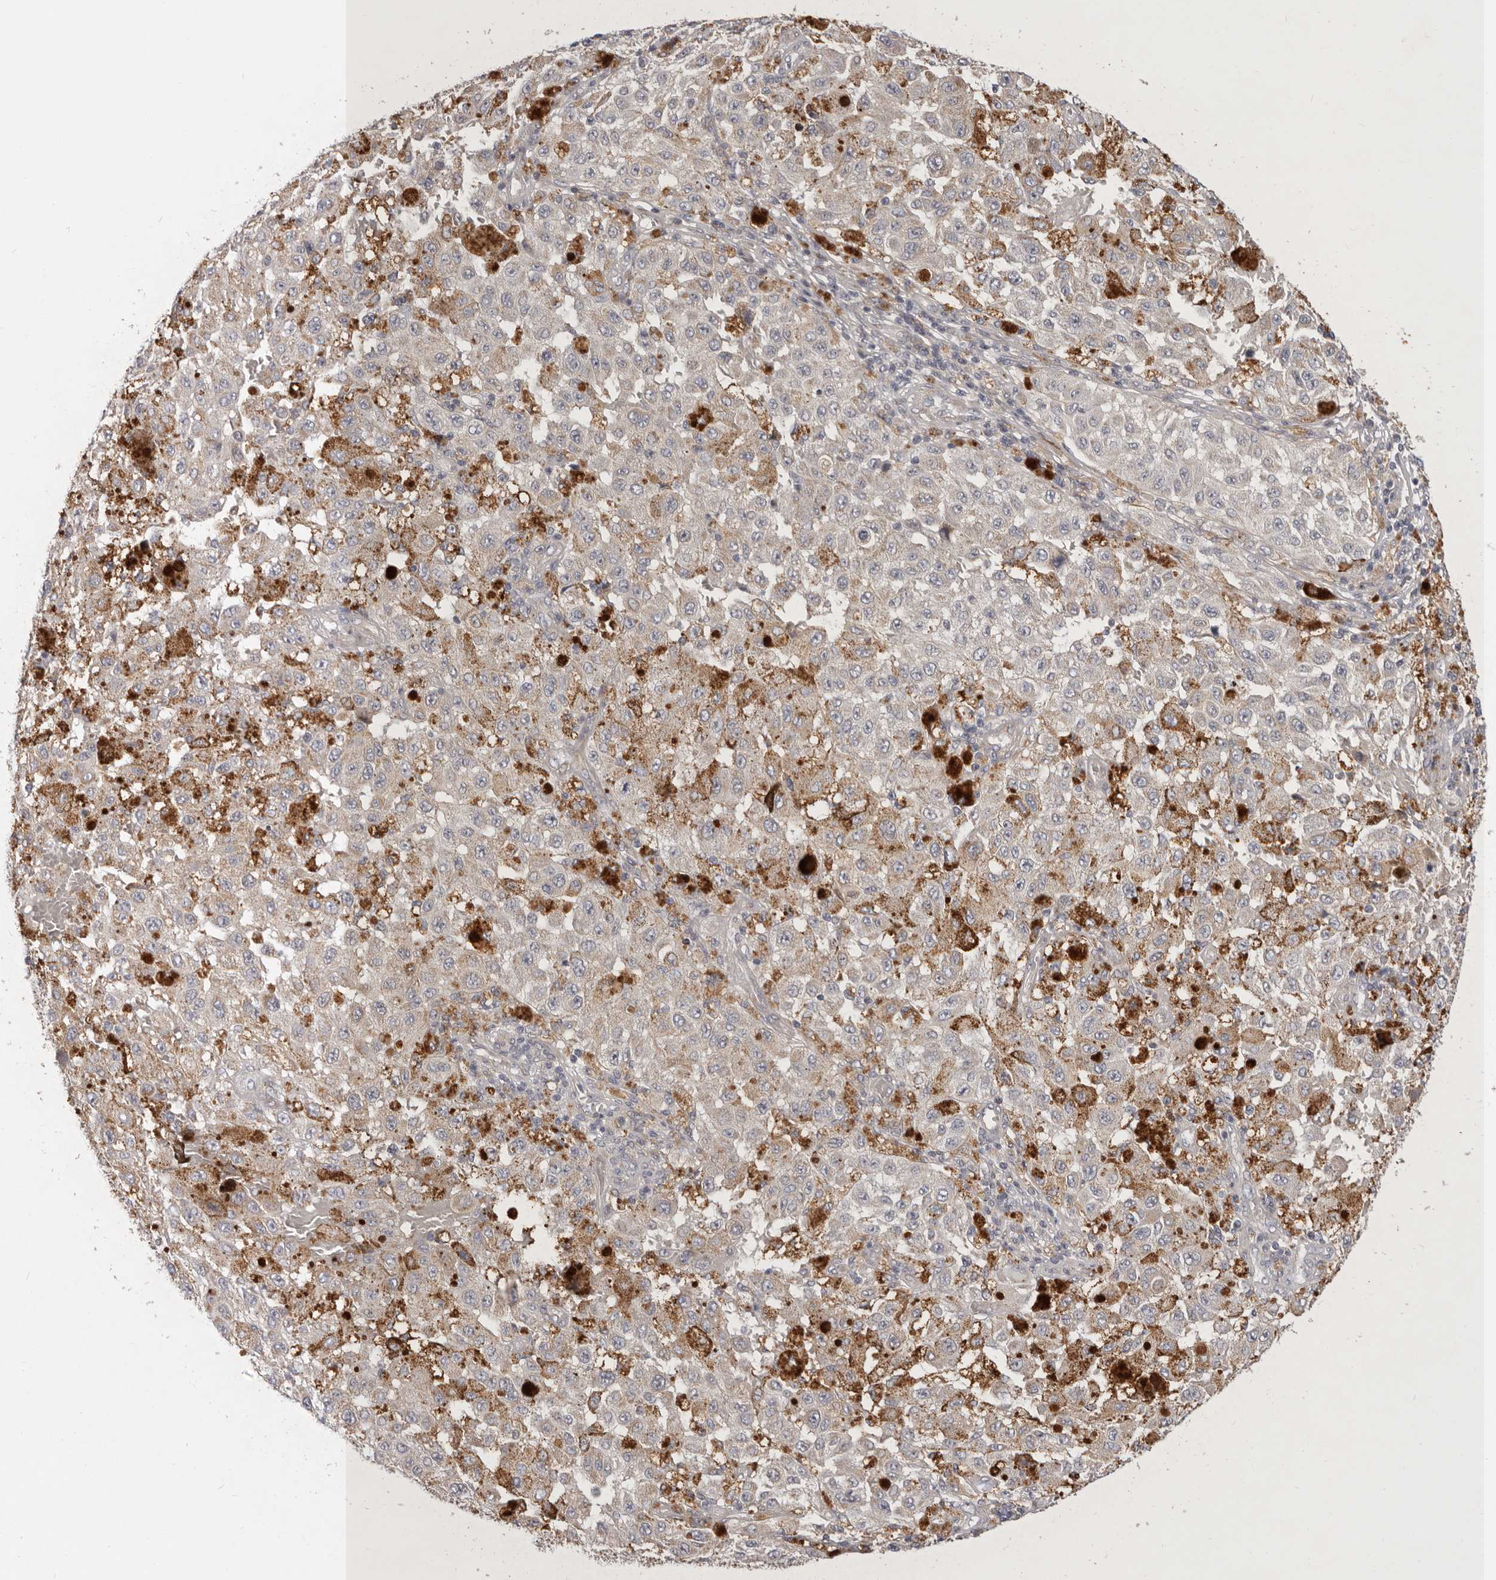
{"staining": {"intensity": "negative", "quantity": "none", "location": "none"}, "tissue": "melanoma", "cell_type": "Tumor cells", "image_type": "cancer", "snomed": [{"axis": "morphology", "description": "Malignant melanoma, NOS"}, {"axis": "topography", "description": "Skin"}], "caption": "Immunohistochemical staining of human malignant melanoma displays no significant staining in tumor cells. The staining is performed using DAB brown chromogen with nuclei counter-stained in using hematoxylin.", "gene": "MRPS10", "patient": {"sex": "female", "age": 64}}